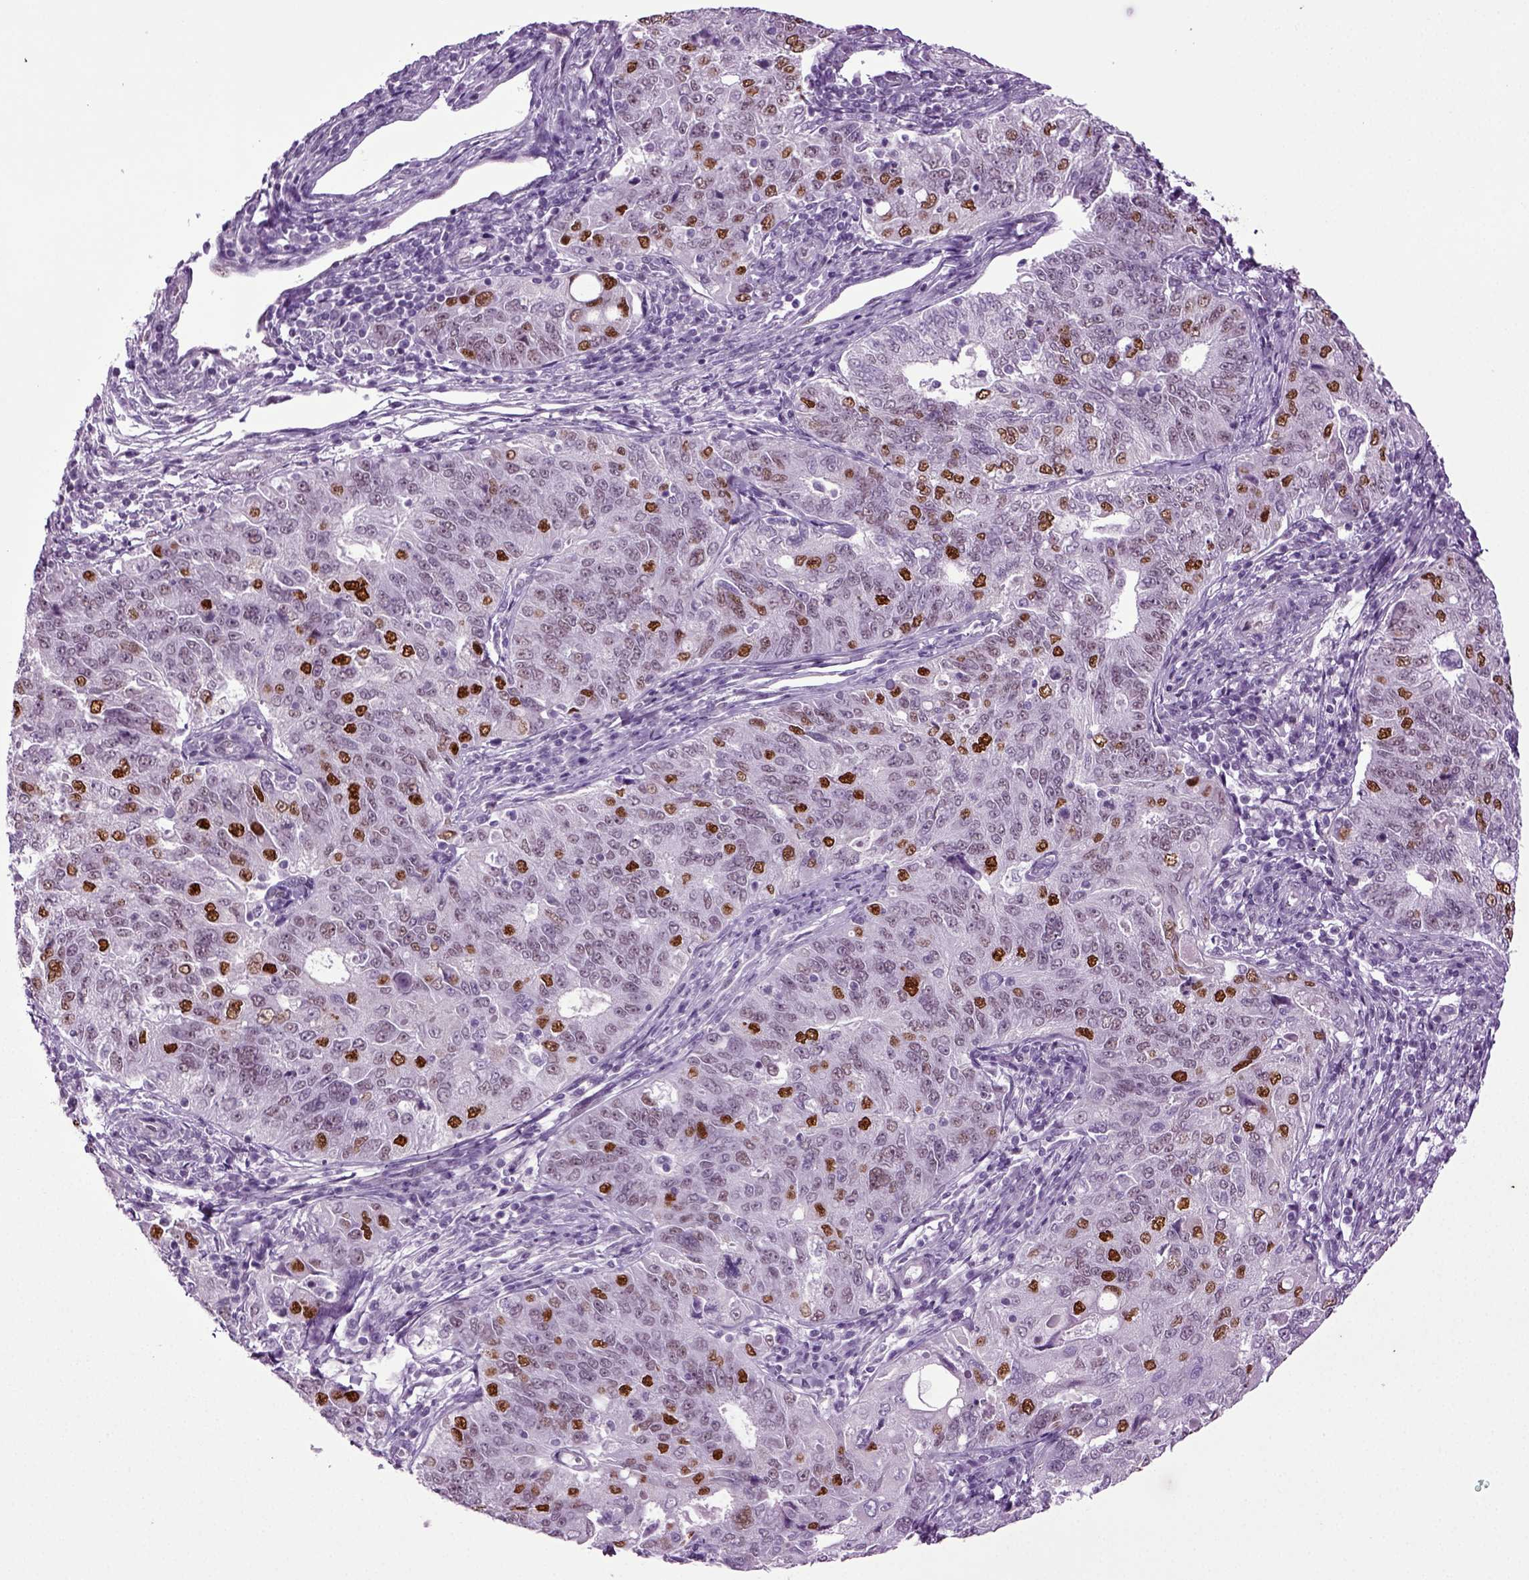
{"staining": {"intensity": "strong", "quantity": "<25%", "location": "nuclear"}, "tissue": "endometrial cancer", "cell_type": "Tumor cells", "image_type": "cancer", "snomed": [{"axis": "morphology", "description": "Adenocarcinoma, NOS"}, {"axis": "topography", "description": "Endometrium"}], "caption": "Endometrial cancer (adenocarcinoma) stained with immunohistochemistry displays strong nuclear staining in about <25% of tumor cells. The staining was performed using DAB, with brown indicating positive protein expression. Nuclei are stained blue with hematoxylin.", "gene": "RFX3", "patient": {"sex": "female", "age": 43}}